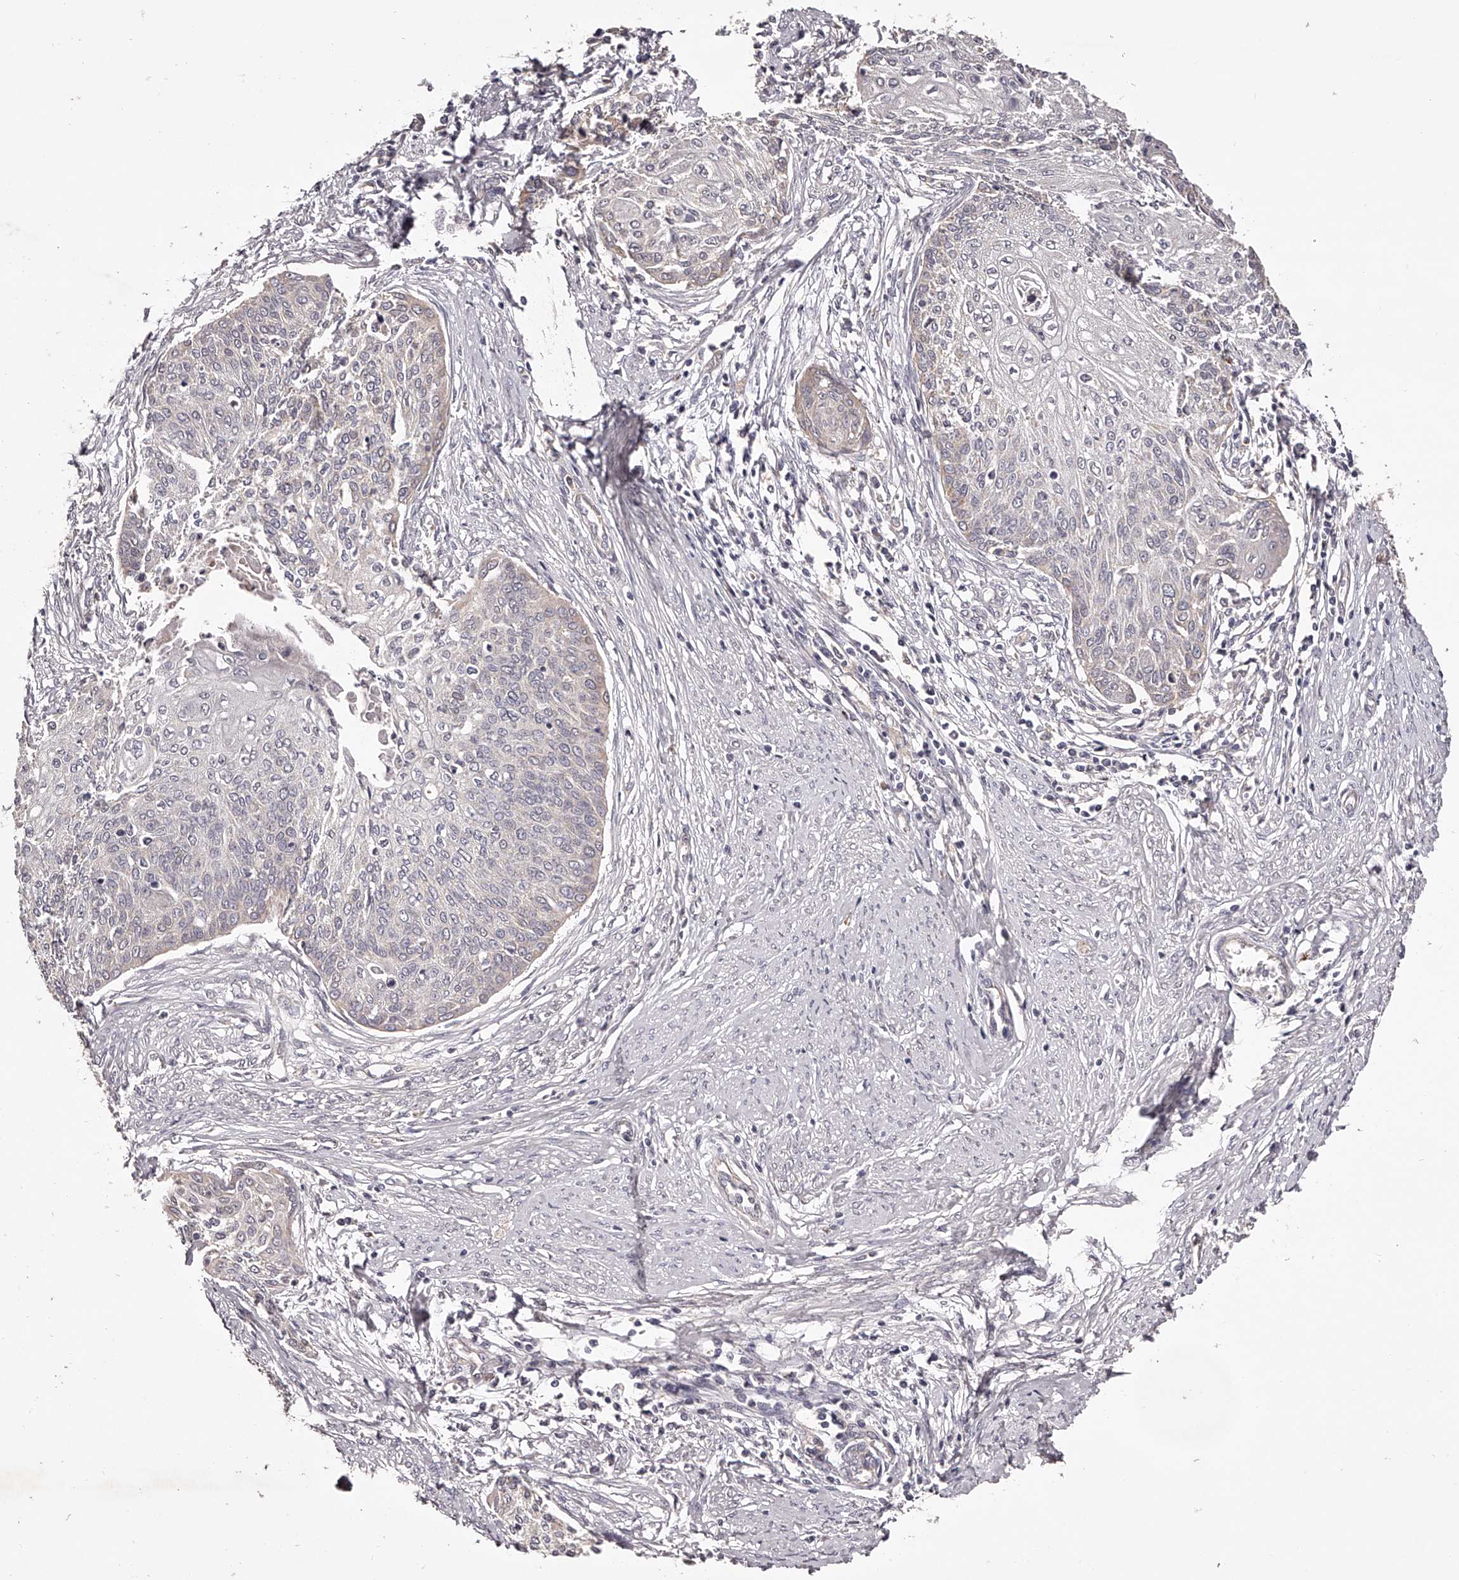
{"staining": {"intensity": "weak", "quantity": "<25%", "location": "cytoplasmic/membranous"}, "tissue": "cervical cancer", "cell_type": "Tumor cells", "image_type": "cancer", "snomed": [{"axis": "morphology", "description": "Squamous cell carcinoma, NOS"}, {"axis": "topography", "description": "Cervix"}], "caption": "There is no significant expression in tumor cells of cervical cancer (squamous cell carcinoma).", "gene": "ODF2L", "patient": {"sex": "female", "age": 37}}